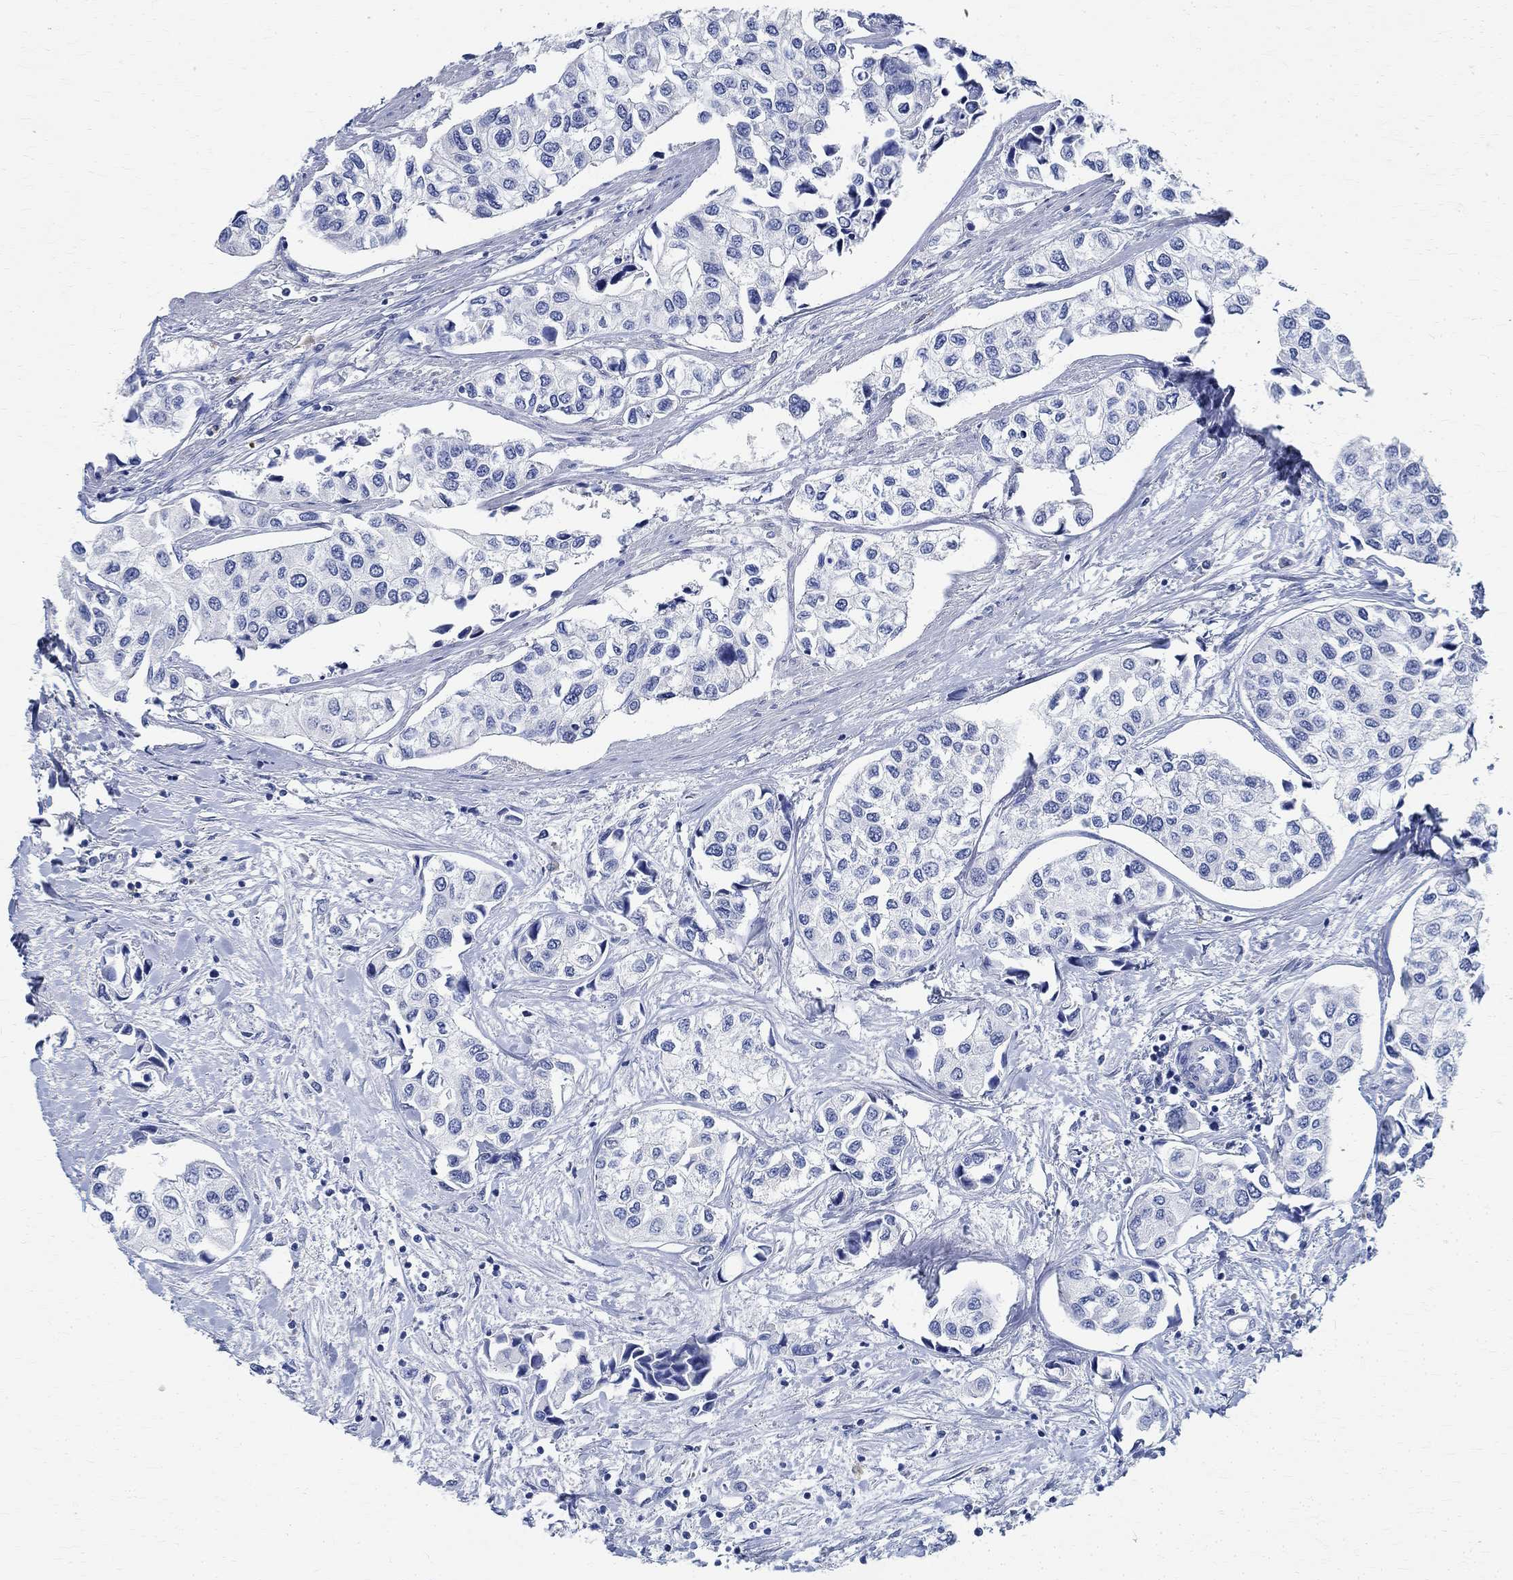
{"staining": {"intensity": "negative", "quantity": "none", "location": "none"}, "tissue": "urothelial cancer", "cell_type": "Tumor cells", "image_type": "cancer", "snomed": [{"axis": "morphology", "description": "Urothelial carcinoma, High grade"}, {"axis": "topography", "description": "Urinary bladder"}], "caption": "Urothelial cancer stained for a protein using IHC exhibits no expression tumor cells.", "gene": "PRX", "patient": {"sex": "male", "age": 73}}